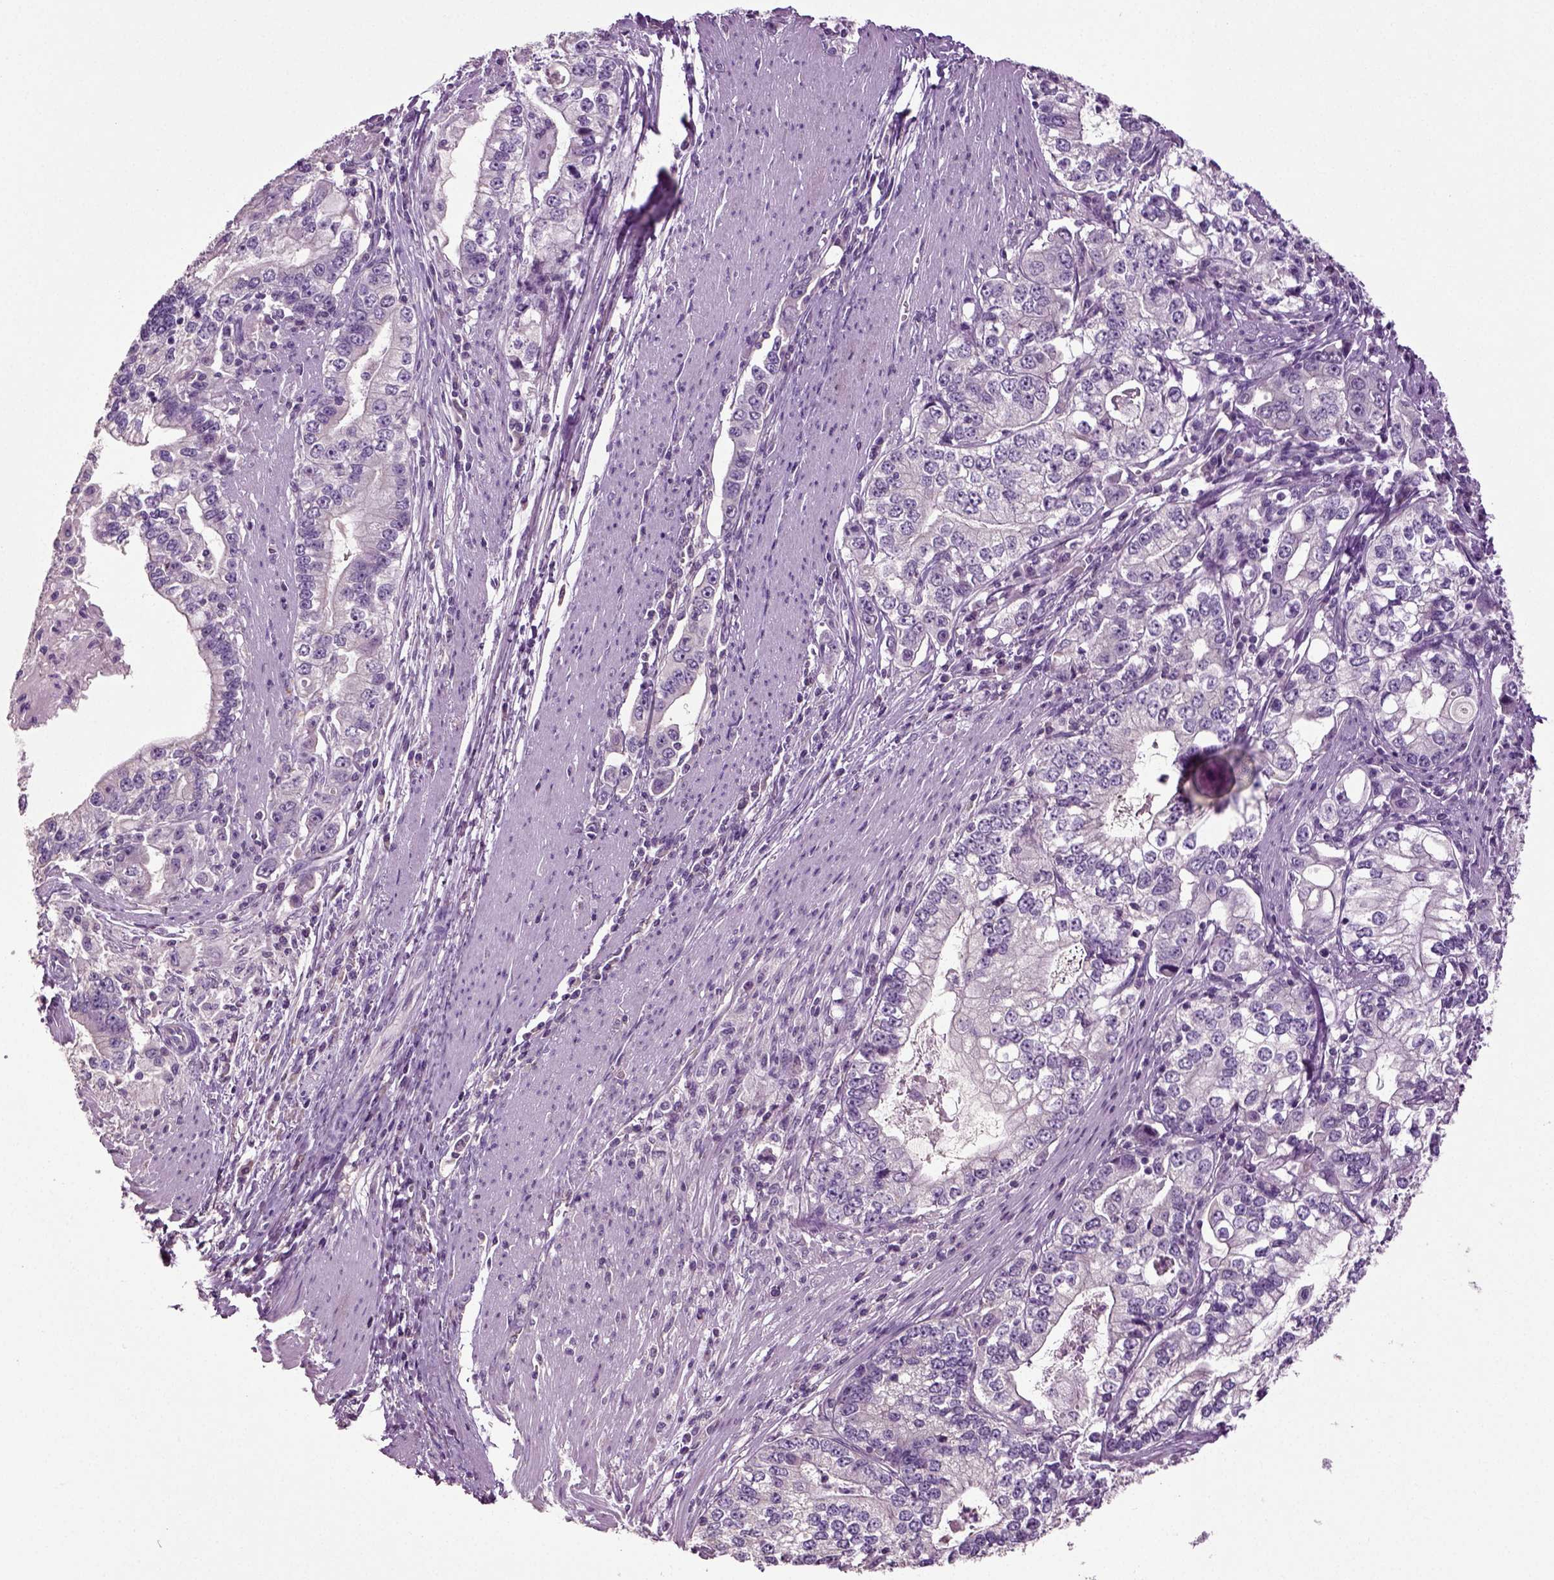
{"staining": {"intensity": "negative", "quantity": "none", "location": "none"}, "tissue": "stomach cancer", "cell_type": "Tumor cells", "image_type": "cancer", "snomed": [{"axis": "morphology", "description": "Adenocarcinoma, NOS"}, {"axis": "topography", "description": "Stomach, lower"}], "caption": "Immunohistochemical staining of human stomach adenocarcinoma reveals no significant staining in tumor cells.", "gene": "DEFB118", "patient": {"sex": "female", "age": 72}}